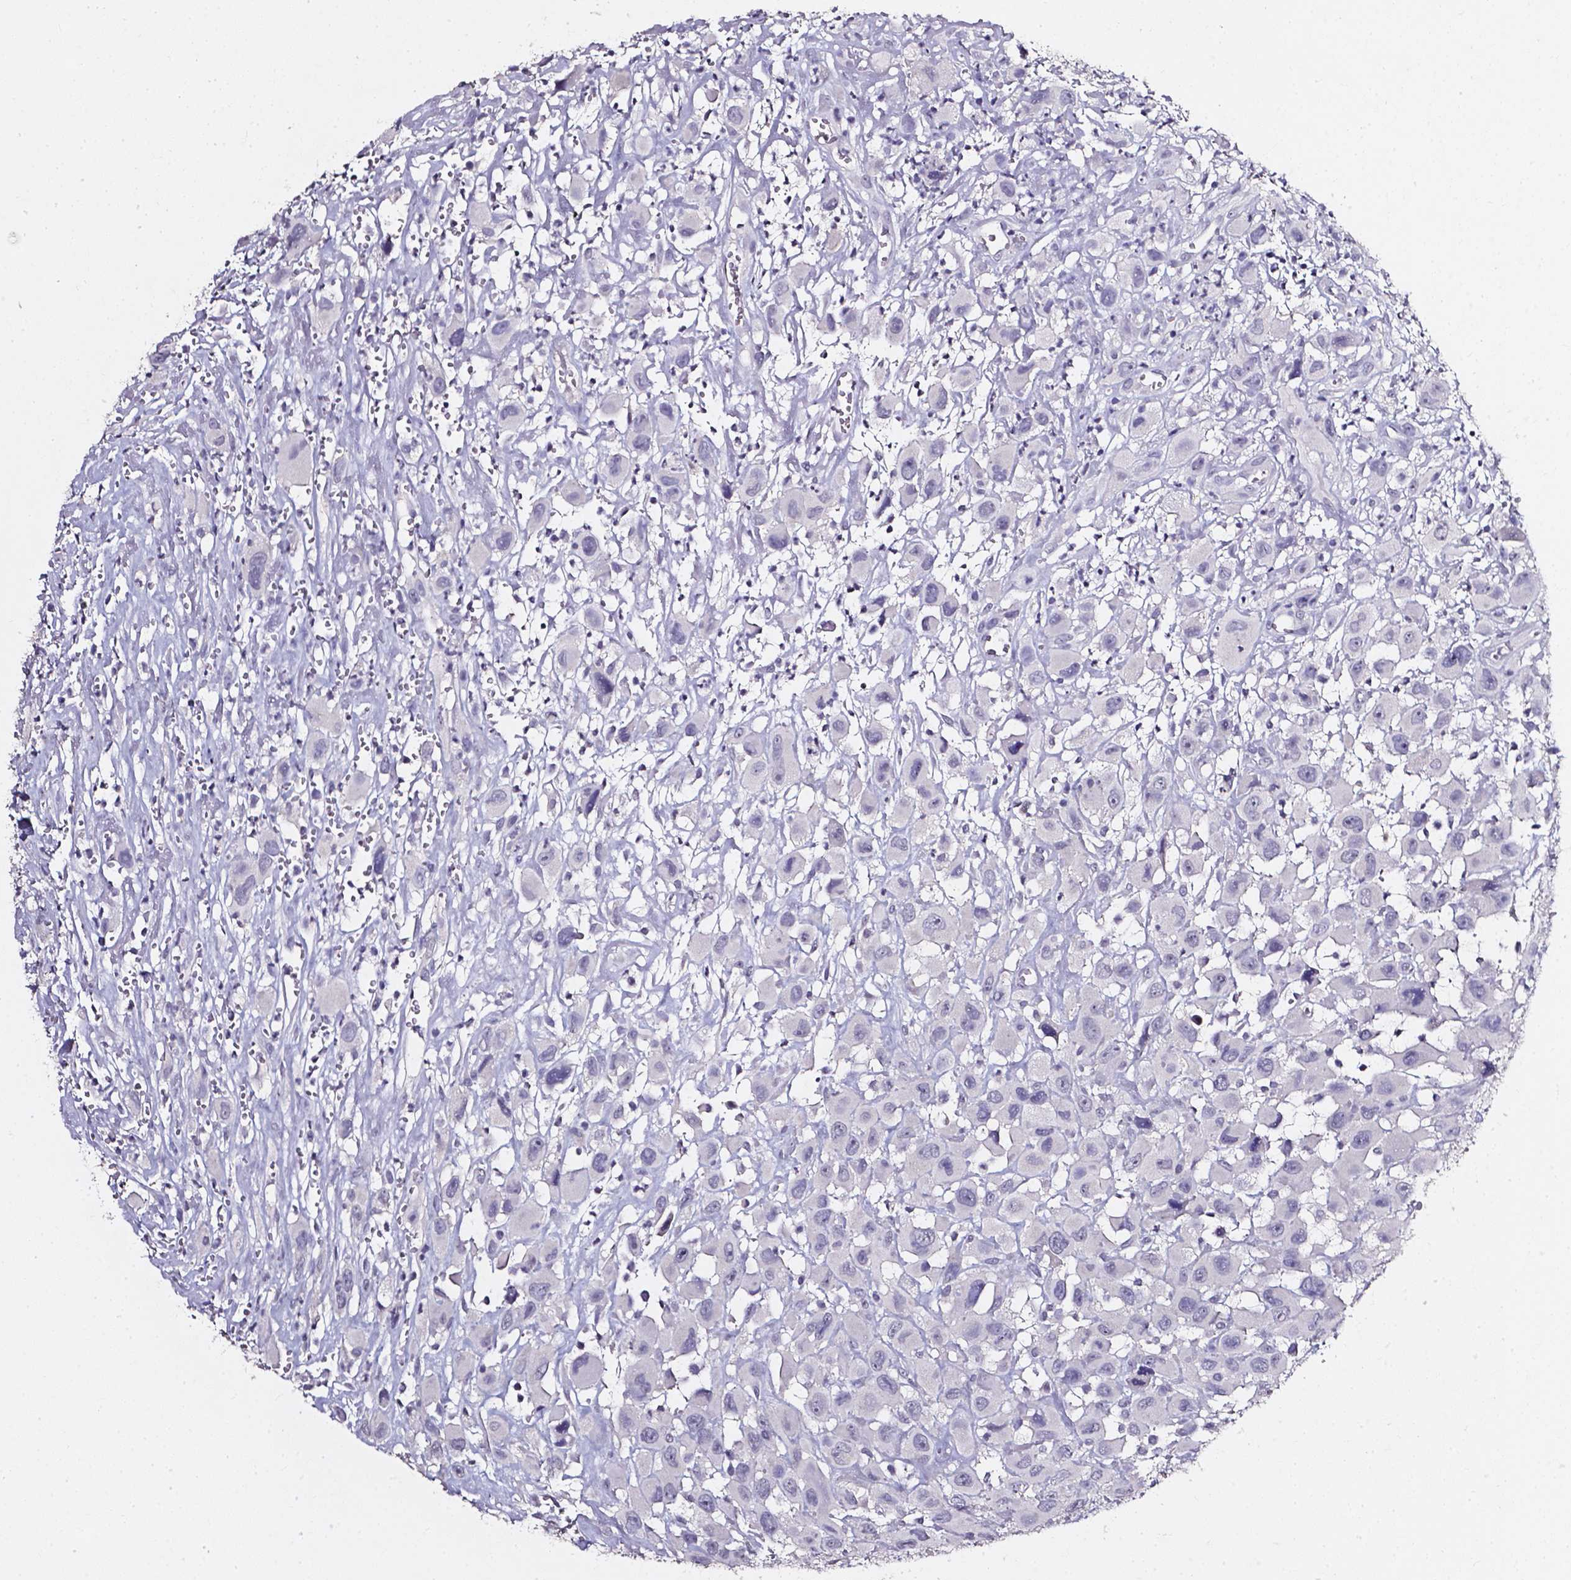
{"staining": {"intensity": "negative", "quantity": "none", "location": "none"}, "tissue": "head and neck cancer", "cell_type": "Tumor cells", "image_type": "cancer", "snomed": [{"axis": "morphology", "description": "Squamous cell carcinoma, NOS"}, {"axis": "morphology", "description": "Squamous cell carcinoma, metastatic, NOS"}, {"axis": "topography", "description": "Oral tissue"}, {"axis": "topography", "description": "Head-Neck"}], "caption": "An IHC micrograph of head and neck cancer is shown. There is no staining in tumor cells of head and neck cancer.", "gene": "AKR1B10", "patient": {"sex": "female", "age": 85}}